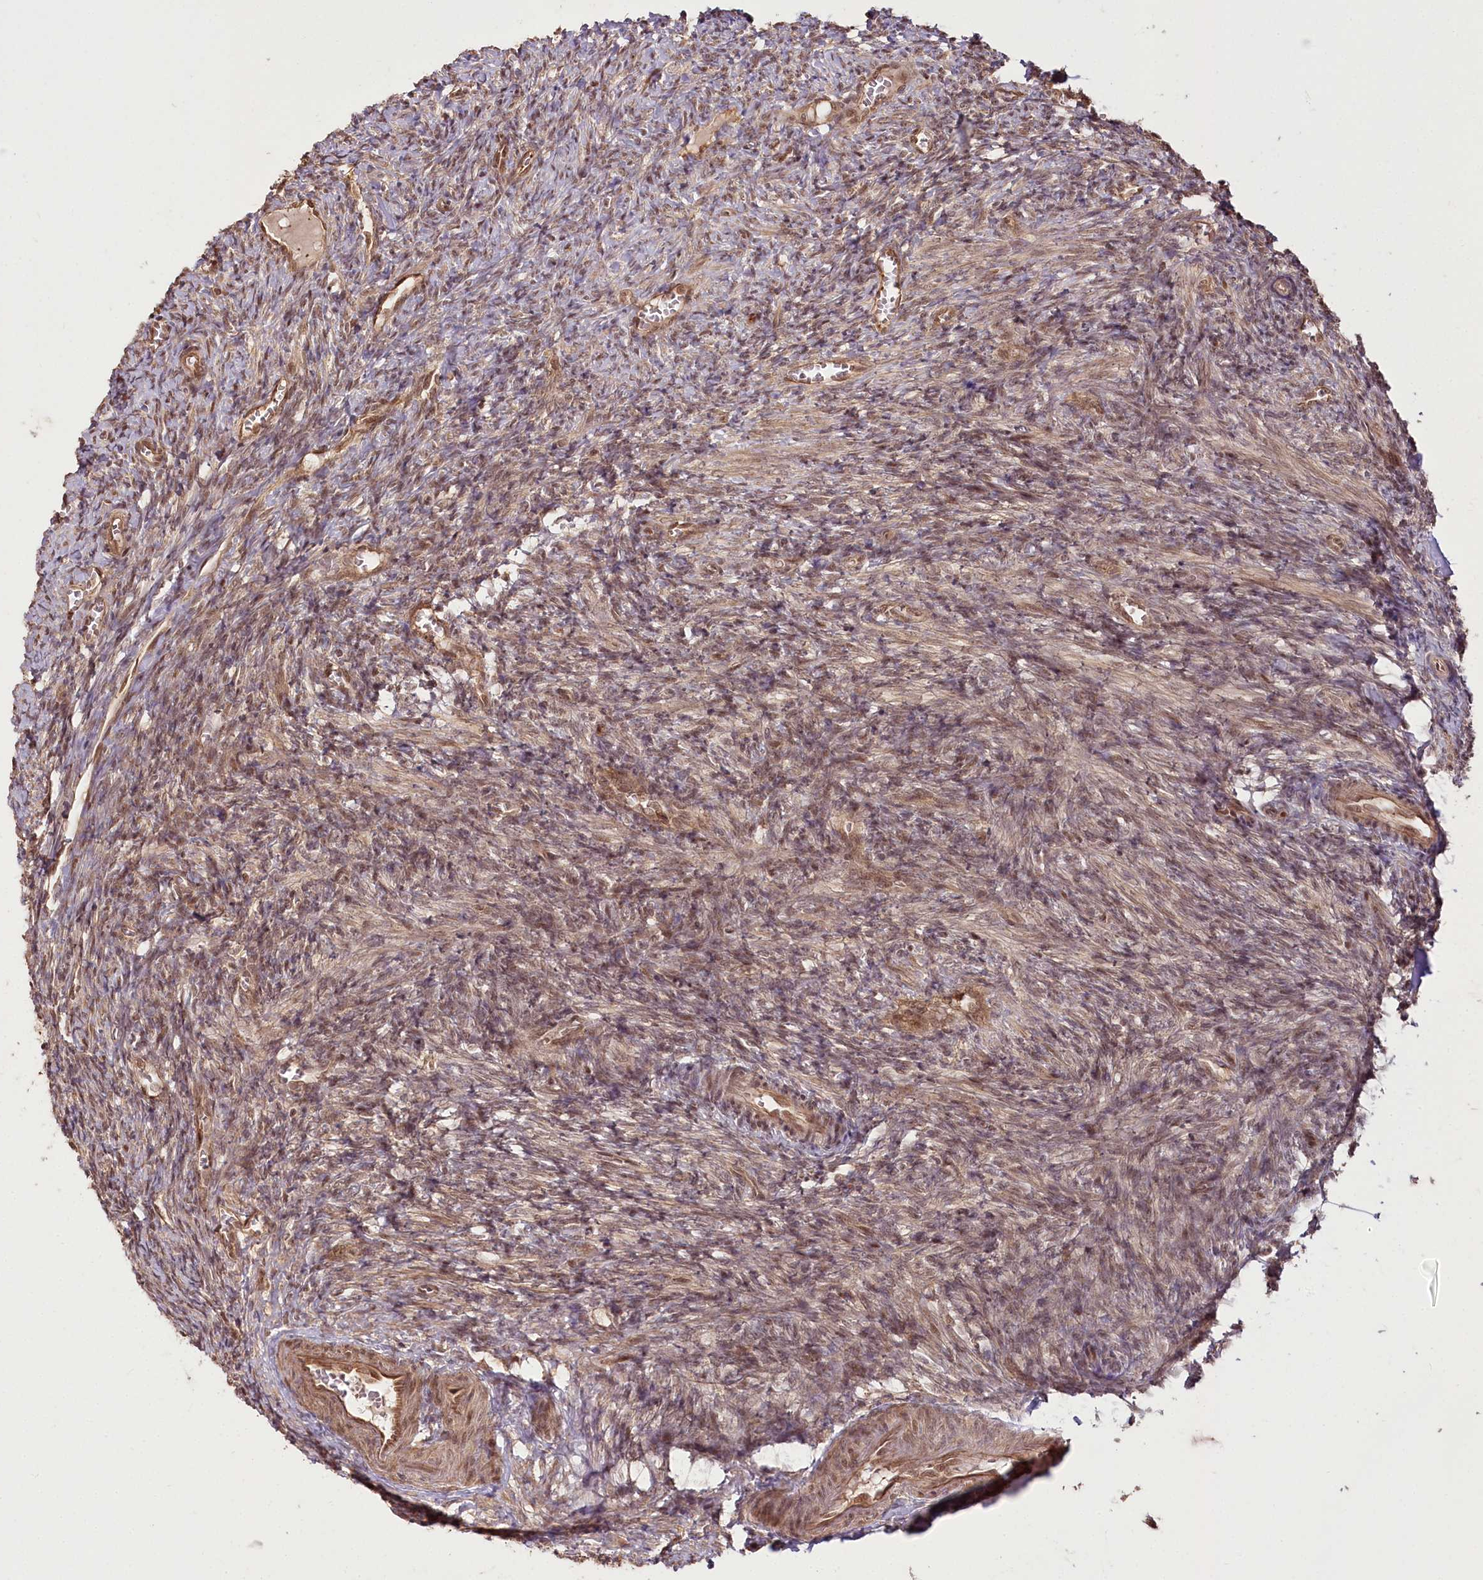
{"staining": {"intensity": "moderate", "quantity": "25%-75%", "location": "cytoplasmic/membranous,nuclear"}, "tissue": "ovary", "cell_type": "Ovarian stroma cells", "image_type": "normal", "snomed": [{"axis": "morphology", "description": "Normal tissue, NOS"}, {"axis": "topography", "description": "Ovary"}], "caption": "IHC of unremarkable ovary exhibits medium levels of moderate cytoplasmic/membranous,nuclear positivity in about 25%-75% of ovarian stroma cells. (DAB (3,3'-diaminobenzidine) IHC with brightfield microscopy, high magnification).", "gene": "R3HDM2", "patient": {"sex": "female", "age": 27}}